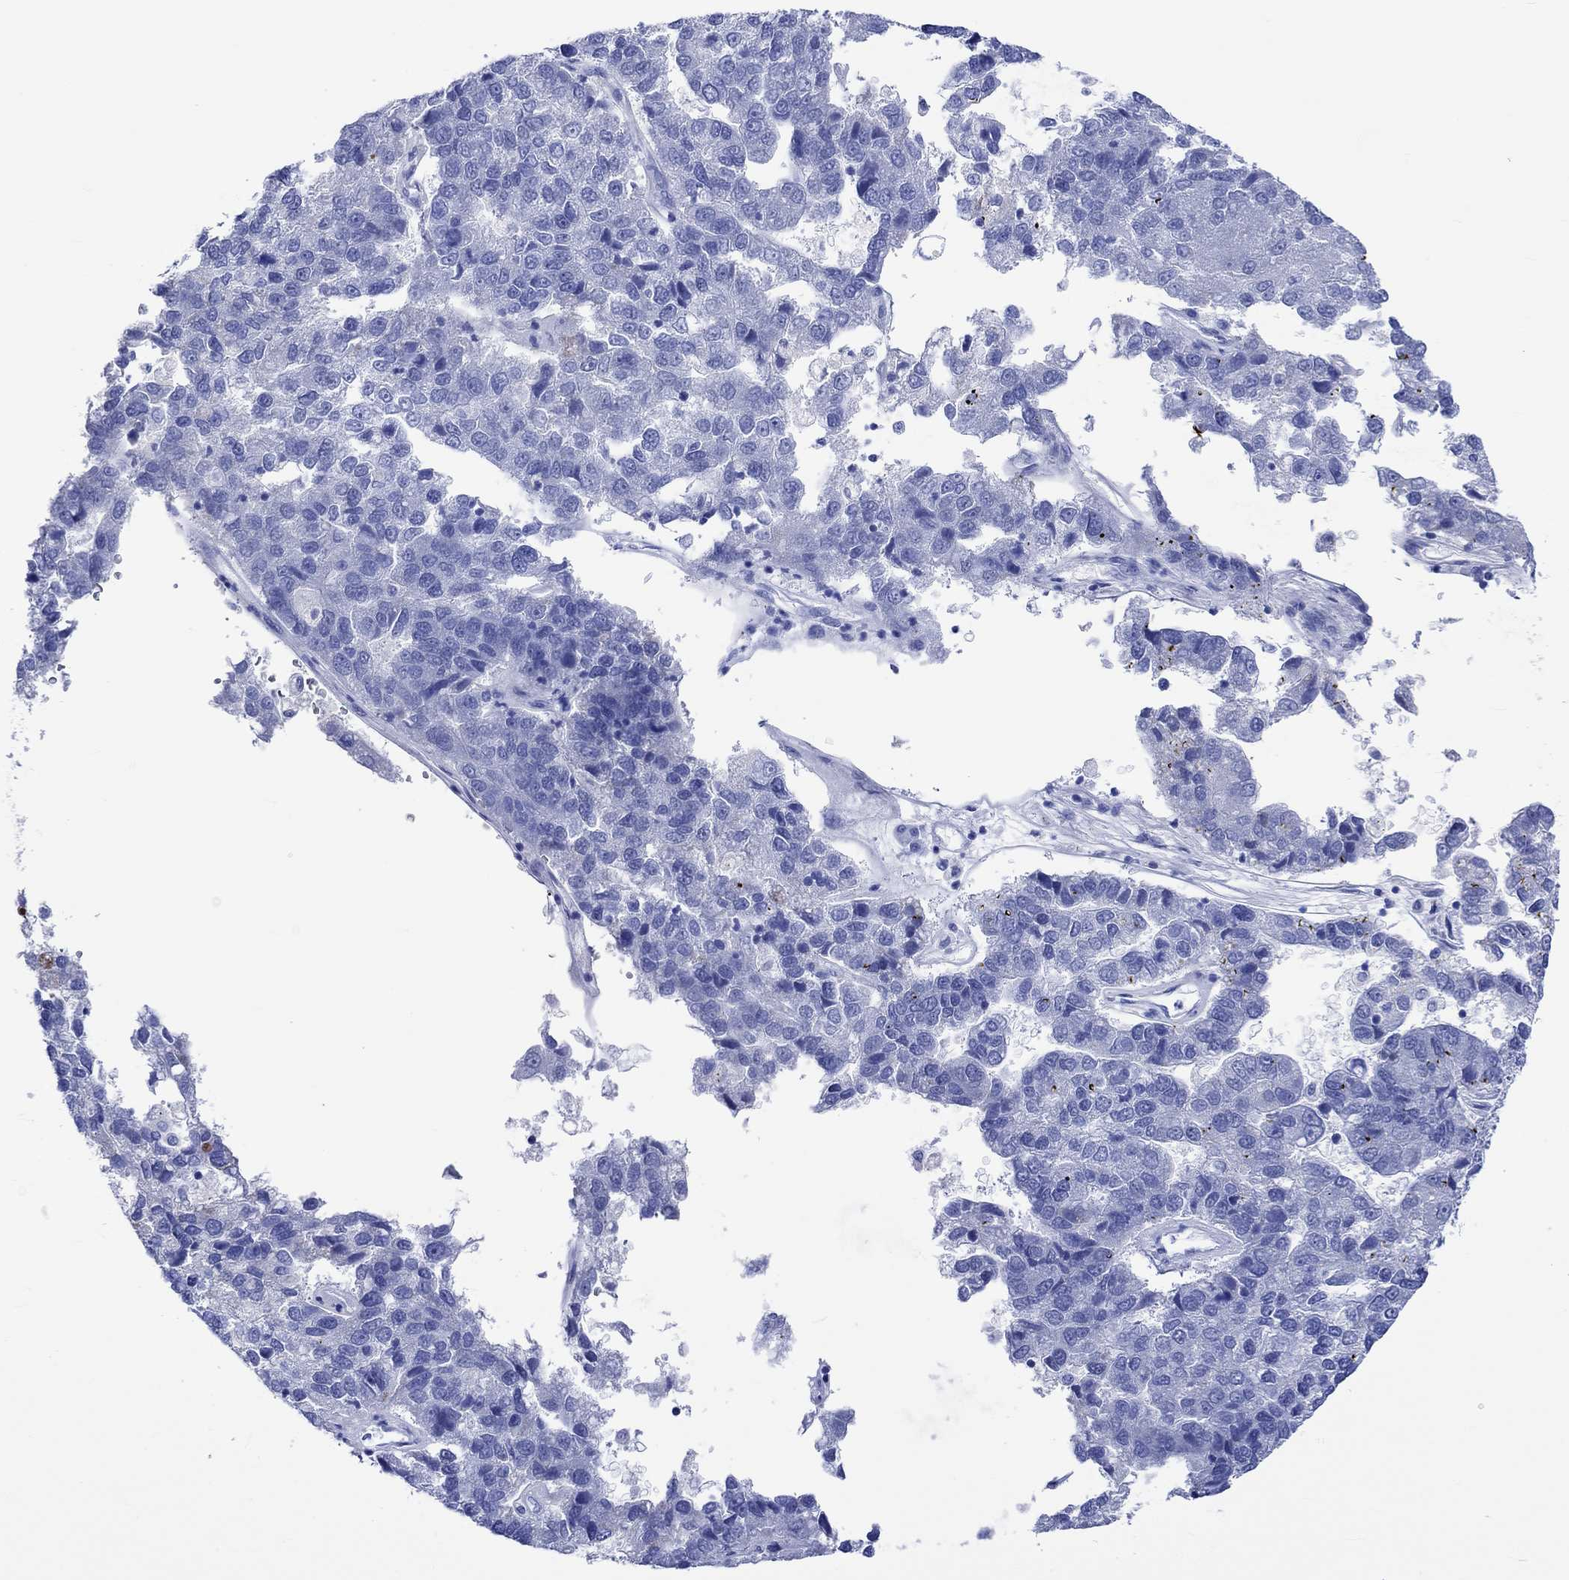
{"staining": {"intensity": "negative", "quantity": "none", "location": "none"}, "tissue": "pancreatic cancer", "cell_type": "Tumor cells", "image_type": "cancer", "snomed": [{"axis": "morphology", "description": "Adenocarcinoma, NOS"}, {"axis": "topography", "description": "Pancreas"}], "caption": "DAB immunohistochemical staining of adenocarcinoma (pancreatic) demonstrates no significant positivity in tumor cells.", "gene": "KLHL33", "patient": {"sex": "female", "age": 61}}